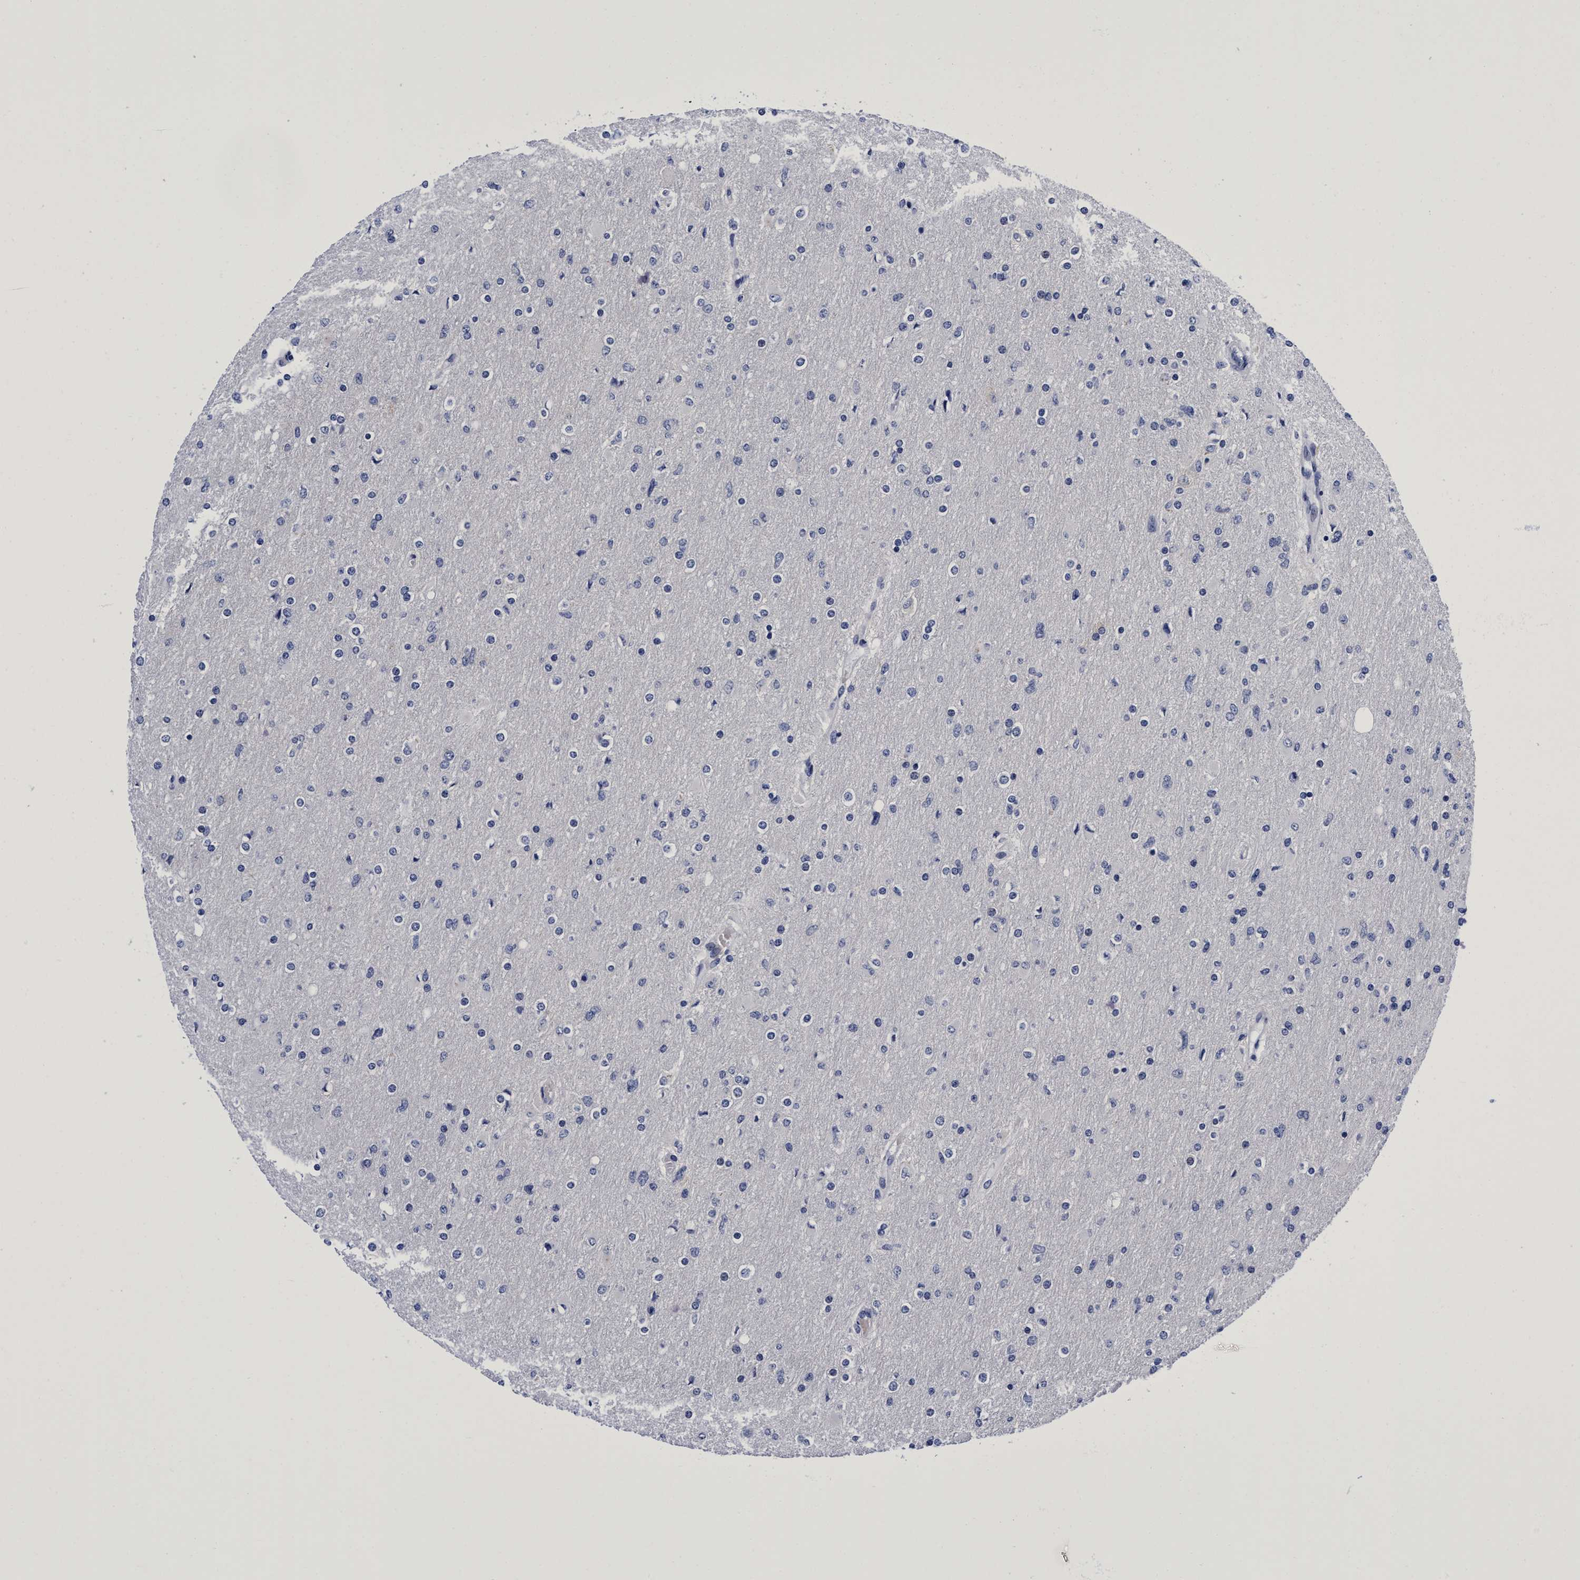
{"staining": {"intensity": "negative", "quantity": "none", "location": "none"}, "tissue": "glioma", "cell_type": "Tumor cells", "image_type": "cancer", "snomed": [{"axis": "morphology", "description": "Glioma, malignant, High grade"}, {"axis": "topography", "description": "Cerebral cortex"}], "caption": "High magnification brightfield microscopy of glioma stained with DAB (3,3'-diaminobenzidine) (brown) and counterstained with hematoxylin (blue): tumor cells show no significant positivity. Nuclei are stained in blue.", "gene": "PLPPR1", "patient": {"sex": "female", "age": 36}}